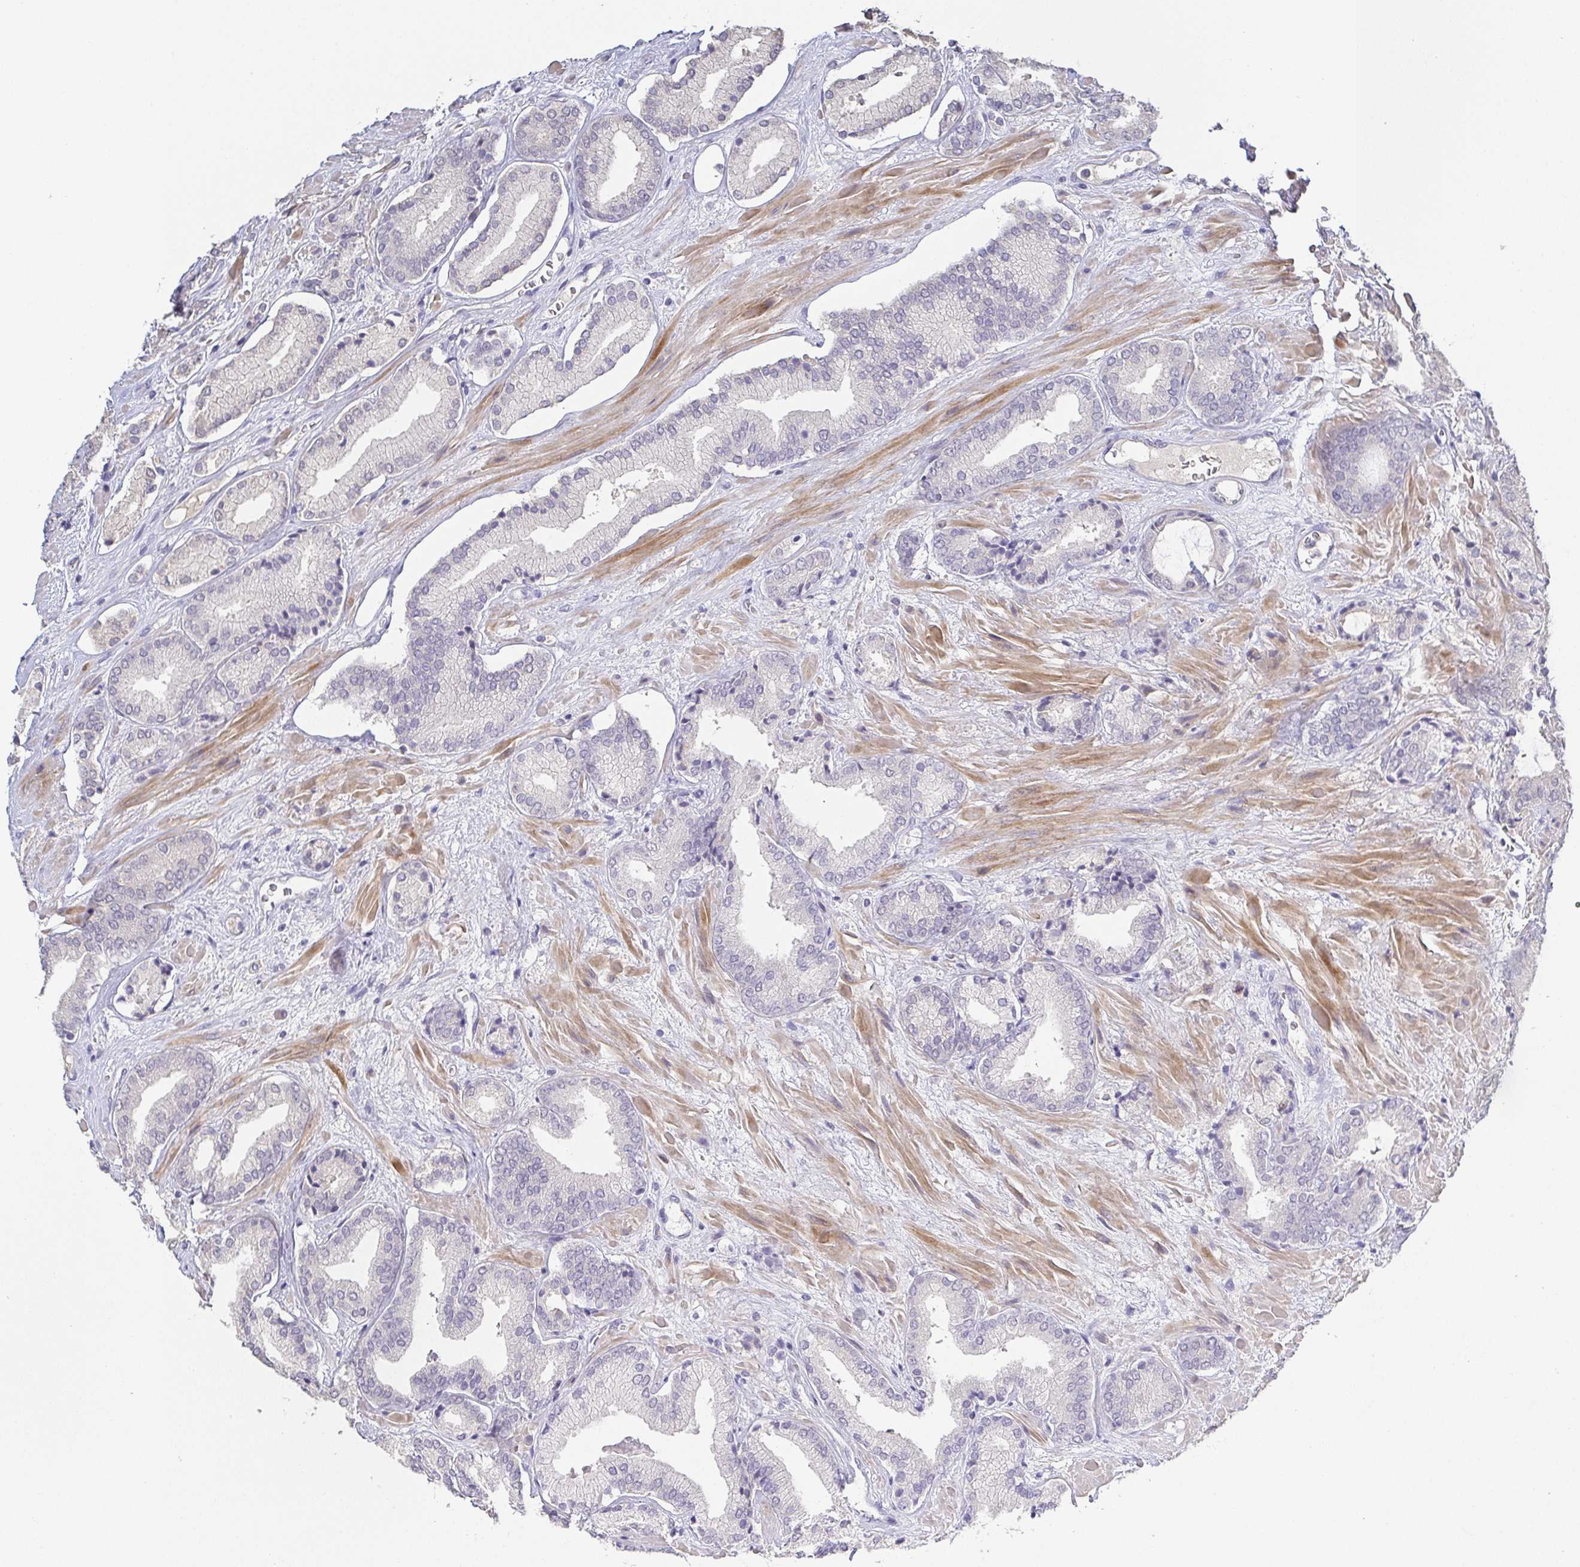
{"staining": {"intensity": "negative", "quantity": "none", "location": "none"}, "tissue": "prostate cancer", "cell_type": "Tumor cells", "image_type": "cancer", "snomed": [{"axis": "morphology", "description": "Adenocarcinoma, High grade"}, {"axis": "topography", "description": "Prostate"}], "caption": "Immunohistochemical staining of human prostate adenocarcinoma (high-grade) demonstrates no significant staining in tumor cells. The staining was performed using DAB to visualize the protein expression in brown, while the nuclei were stained in blue with hematoxylin (Magnification: 20x).", "gene": "RNASE7", "patient": {"sex": "male", "age": 56}}